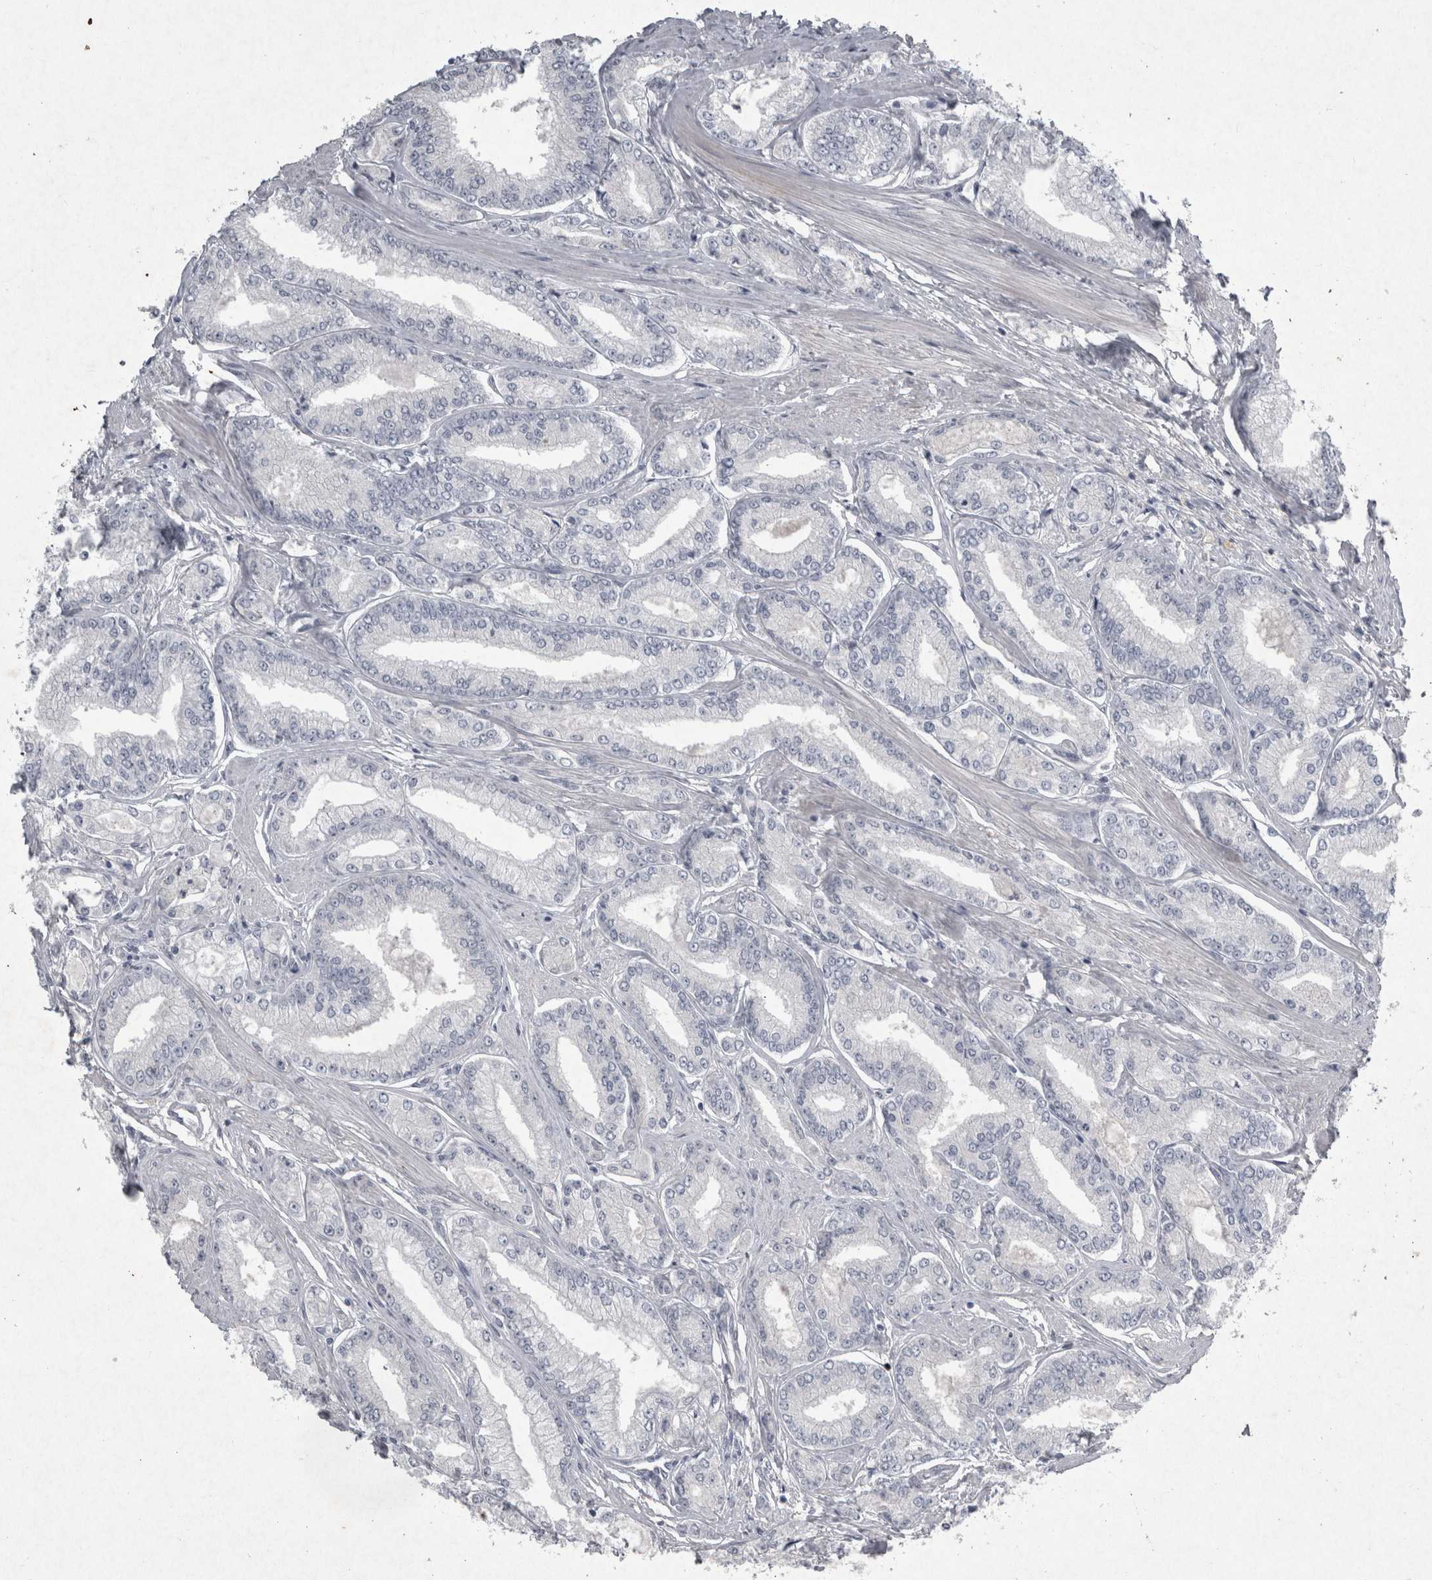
{"staining": {"intensity": "negative", "quantity": "none", "location": "none"}, "tissue": "prostate cancer", "cell_type": "Tumor cells", "image_type": "cancer", "snomed": [{"axis": "morphology", "description": "Adenocarcinoma, Low grade"}, {"axis": "topography", "description": "Prostate"}], "caption": "DAB immunohistochemical staining of human prostate low-grade adenocarcinoma exhibits no significant expression in tumor cells.", "gene": "PDX1", "patient": {"sex": "male", "age": 52}}